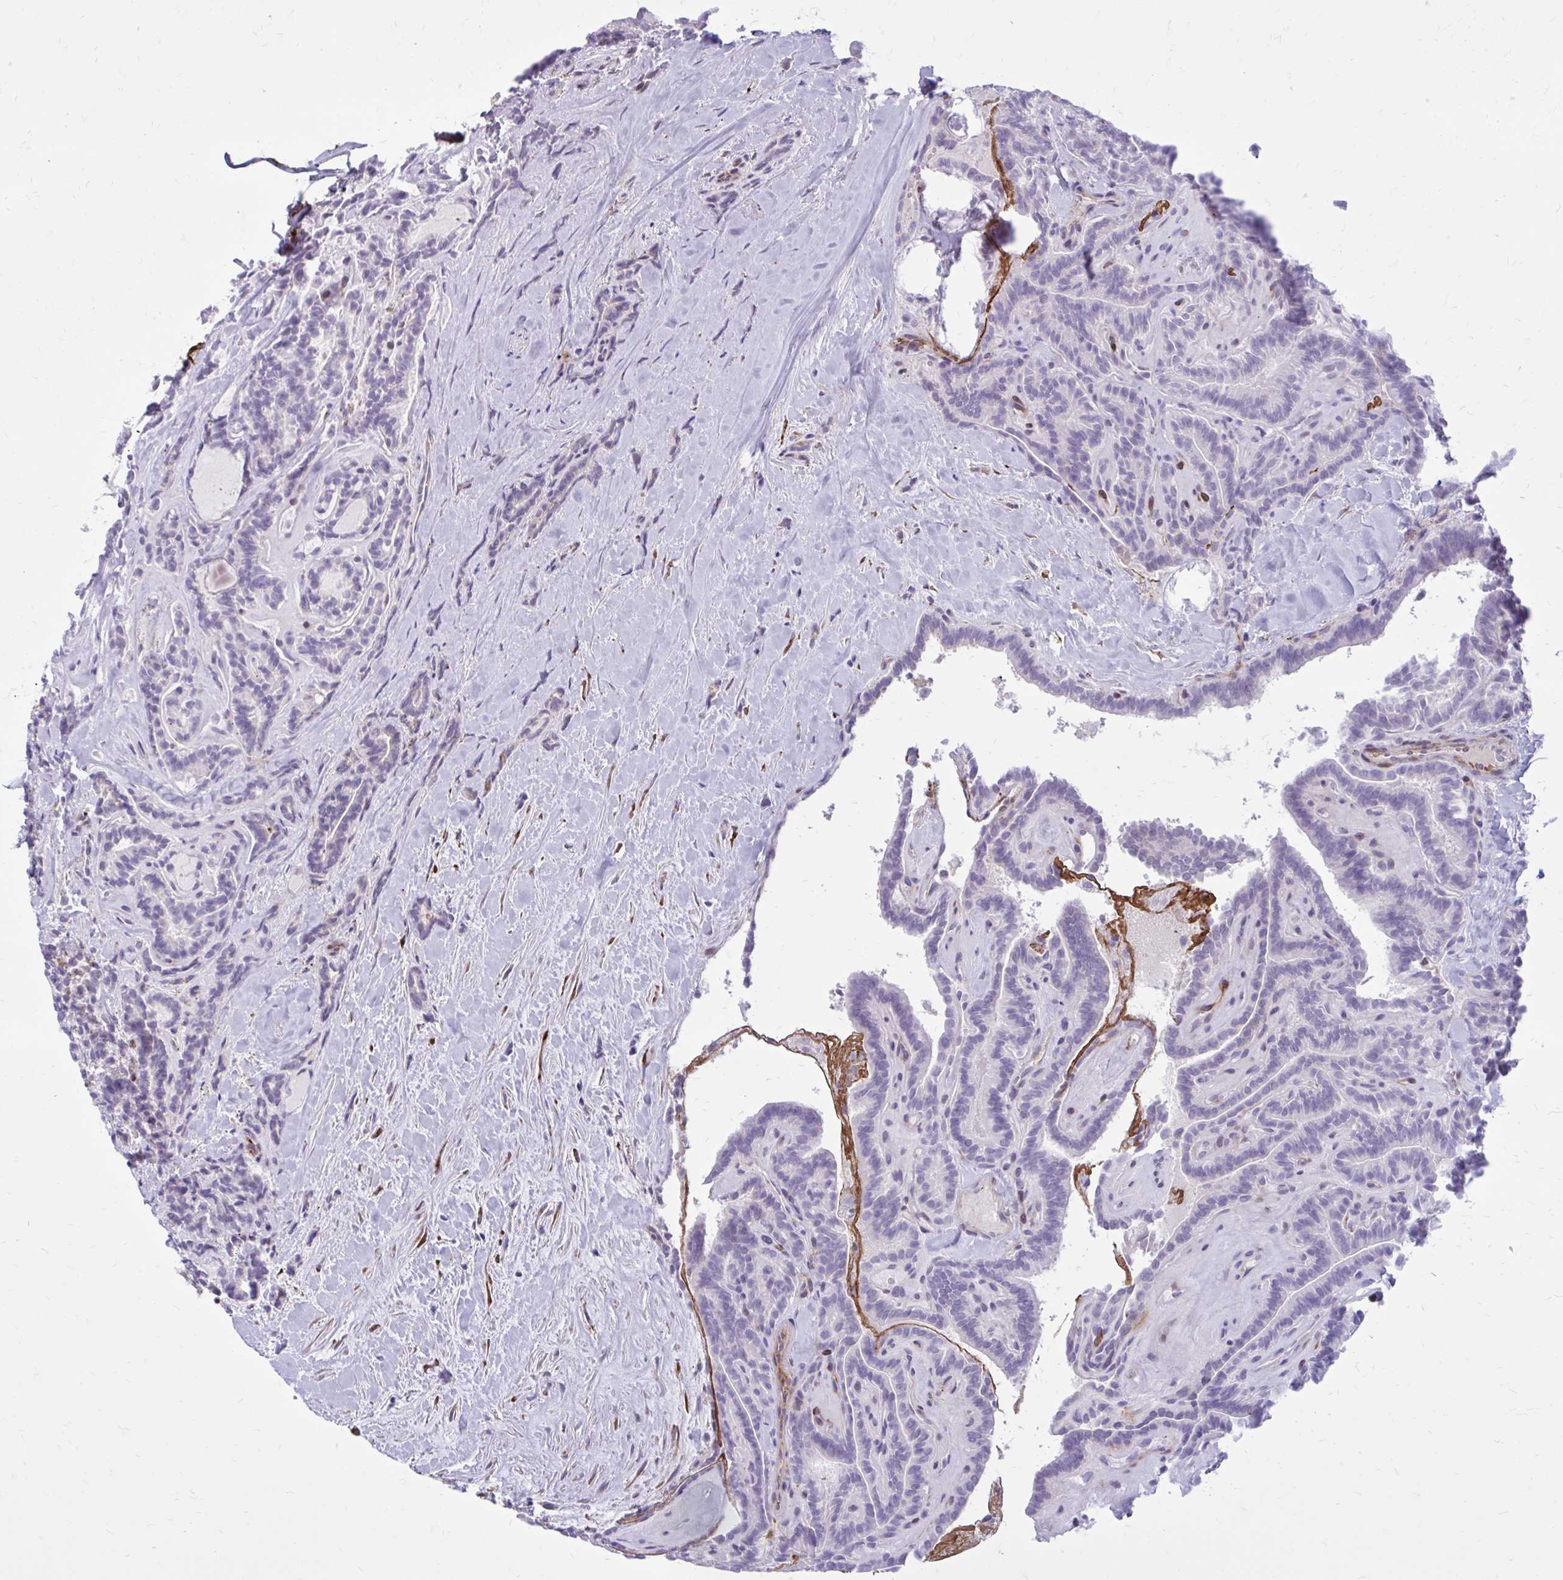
{"staining": {"intensity": "weak", "quantity": "<25%", "location": "nuclear"}, "tissue": "thyroid cancer", "cell_type": "Tumor cells", "image_type": "cancer", "snomed": [{"axis": "morphology", "description": "Papillary adenocarcinoma, NOS"}, {"axis": "topography", "description": "Thyroid gland"}], "caption": "This is an immunohistochemistry (IHC) histopathology image of thyroid cancer (papillary adenocarcinoma). There is no staining in tumor cells.", "gene": "BEND5", "patient": {"sex": "female", "age": 21}}